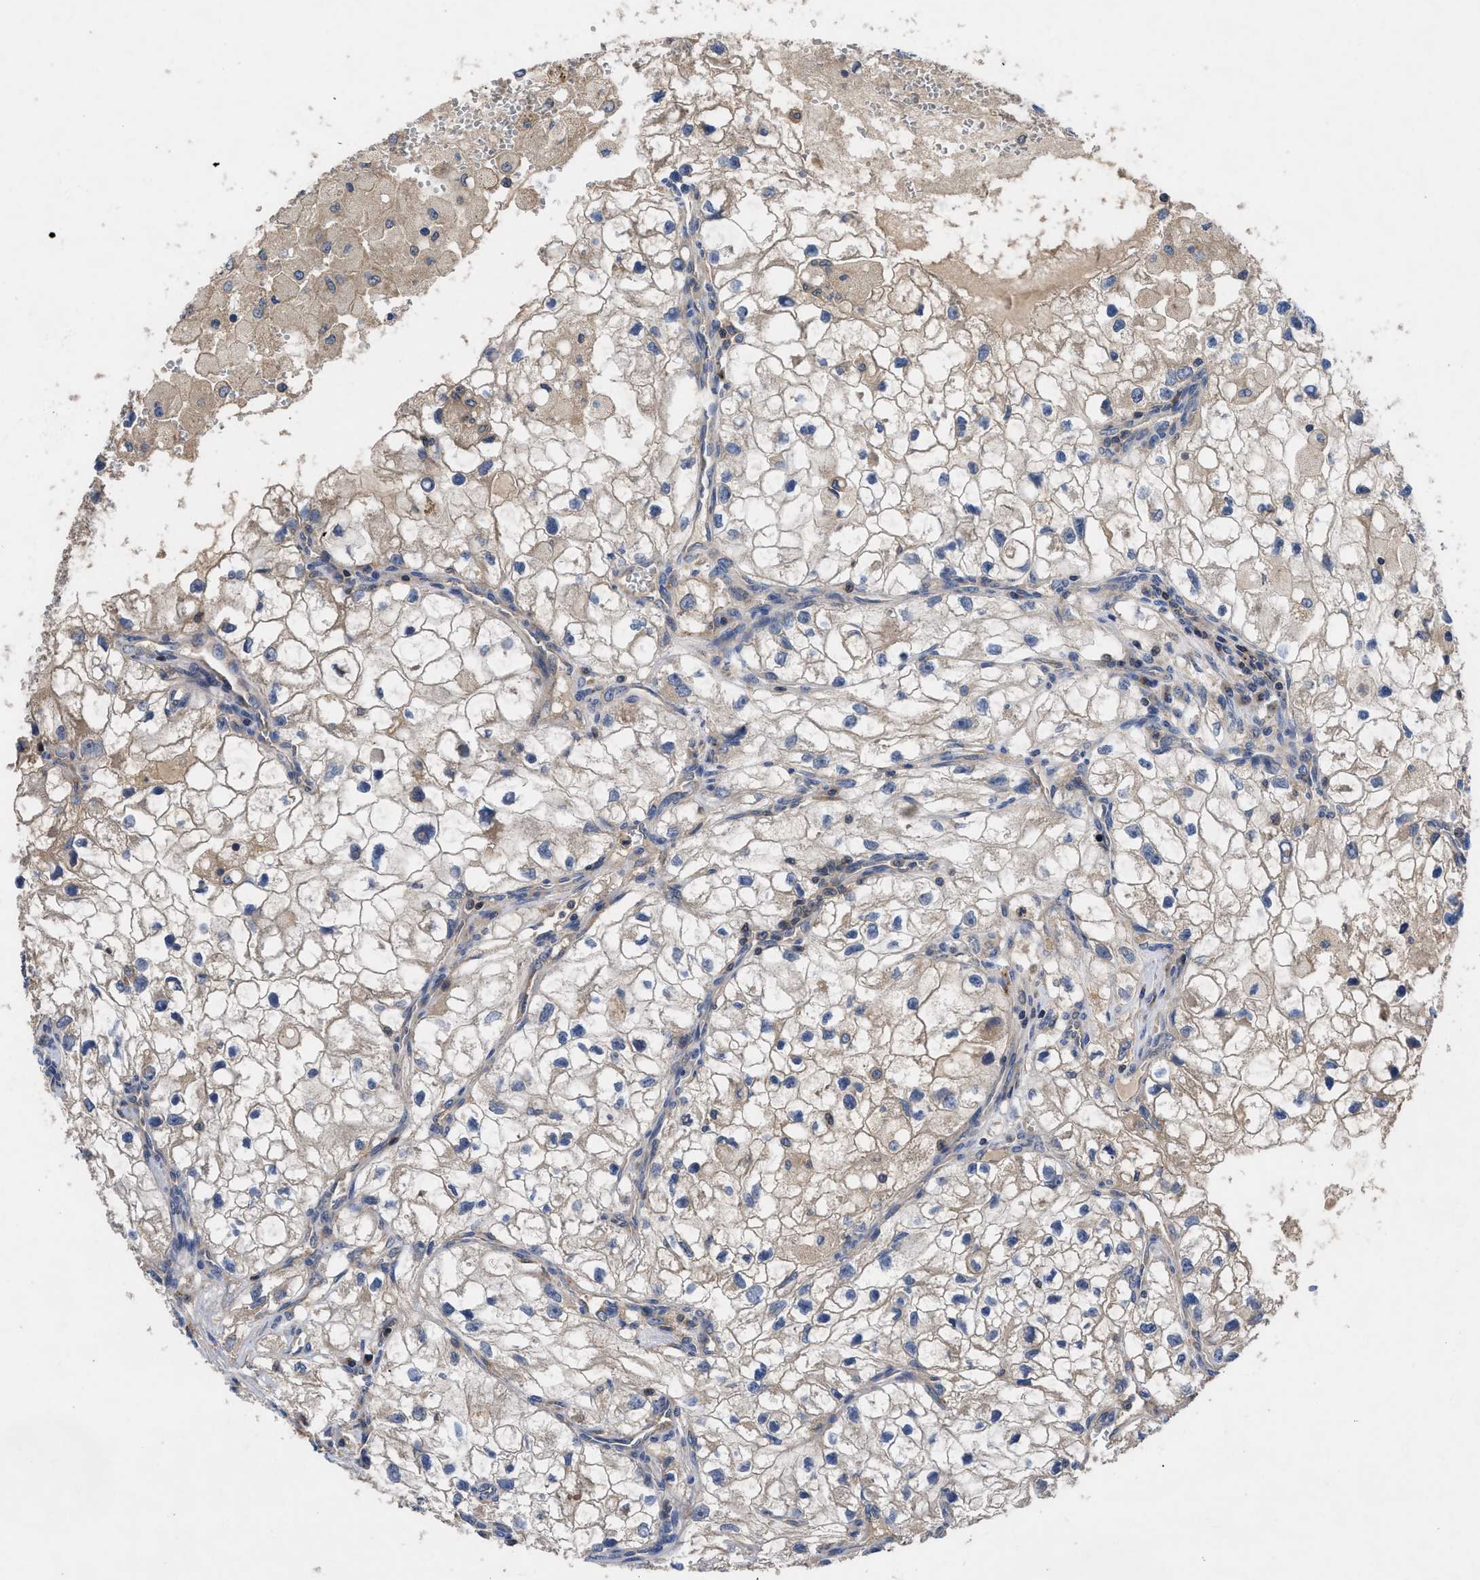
{"staining": {"intensity": "weak", "quantity": "25%-75%", "location": "cytoplasmic/membranous"}, "tissue": "renal cancer", "cell_type": "Tumor cells", "image_type": "cancer", "snomed": [{"axis": "morphology", "description": "Adenocarcinoma, NOS"}, {"axis": "topography", "description": "Kidney"}], "caption": "Tumor cells display low levels of weak cytoplasmic/membranous expression in approximately 25%-75% of cells in adenocarcinoma (renal).", "gene": "YBEY", "patient": {"sex": "female", "age": 70}}